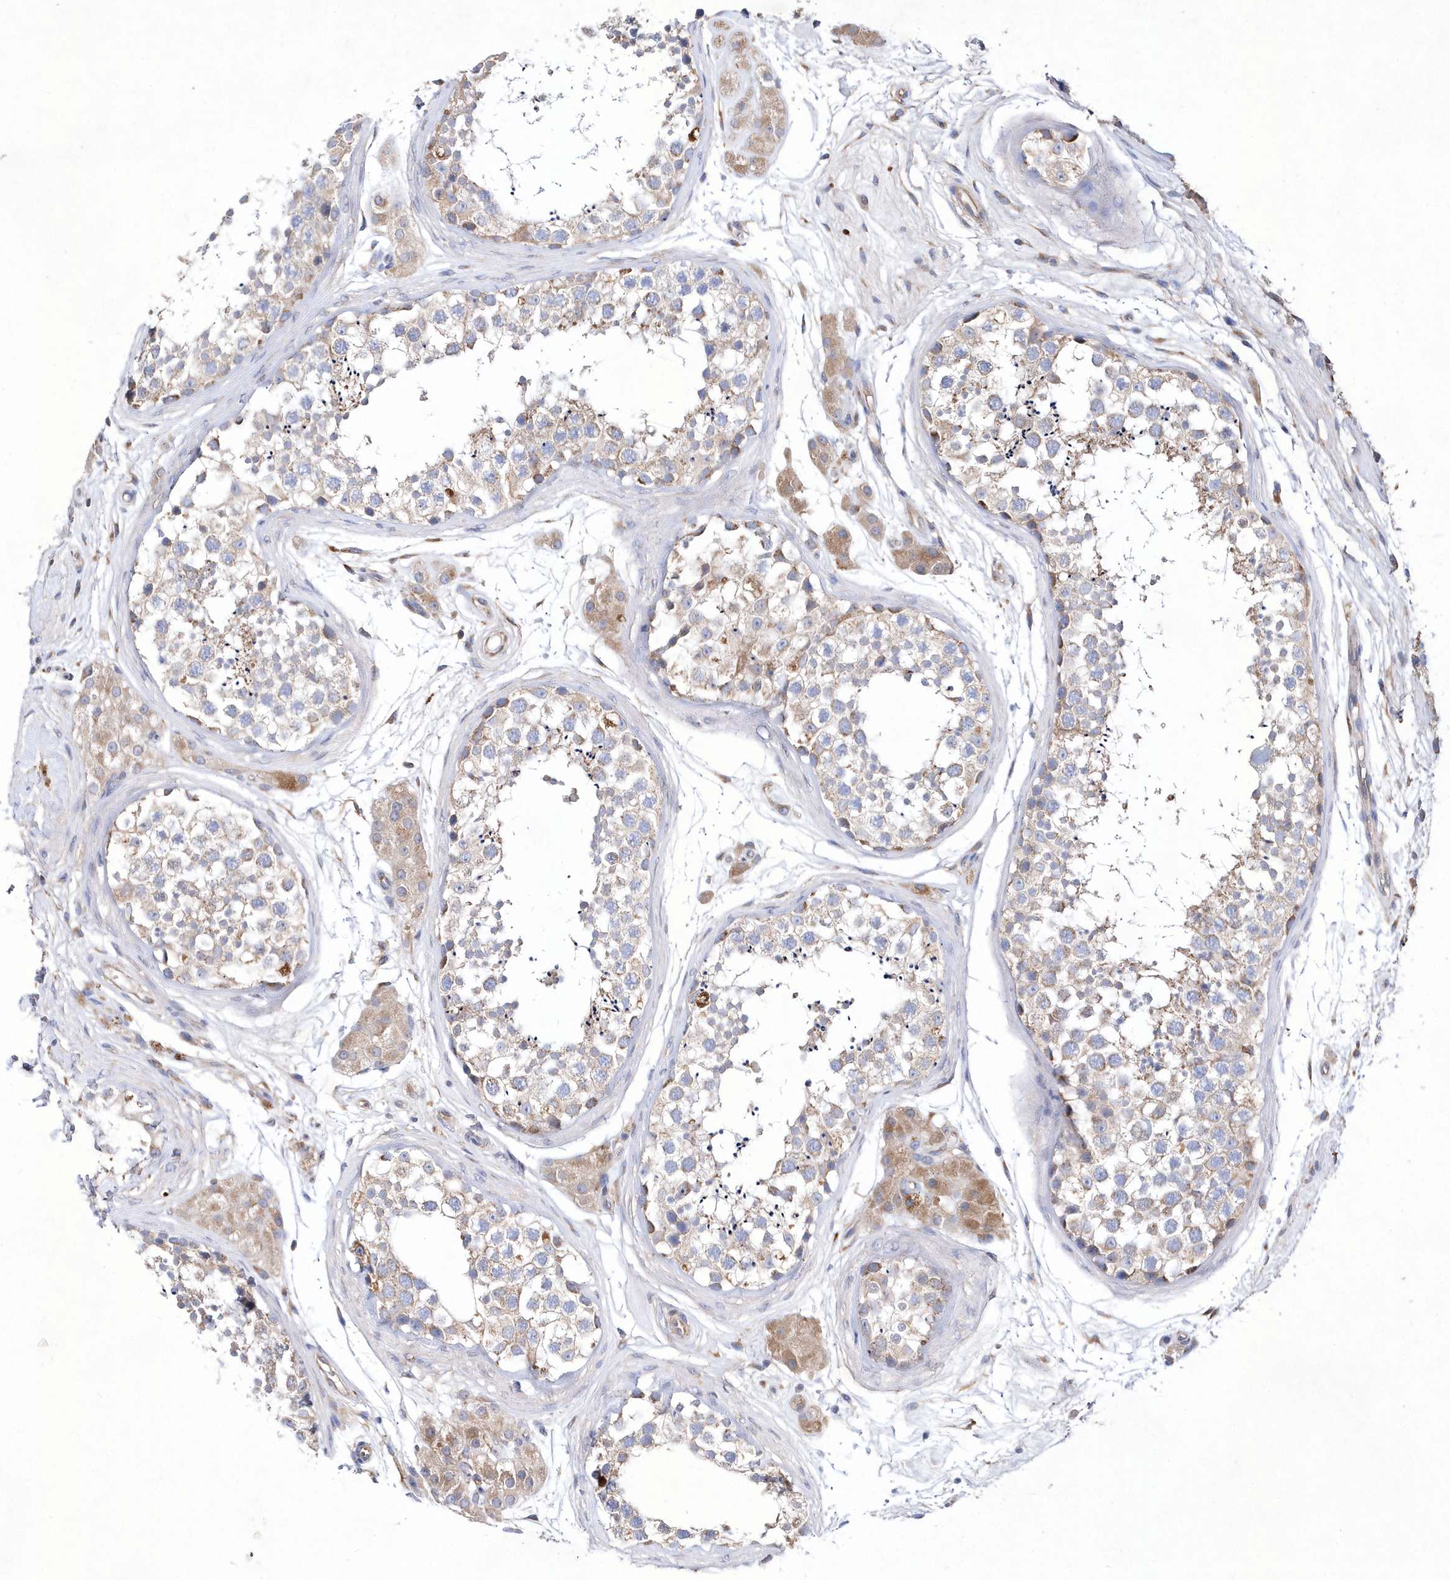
{"staining": {"intensity": "weak", "quantity": "25%-75%", "location": "cytoplasmic/membranous"}, "tissue": "testis", "cell_type": "Cells in seminiferous ducts", "image_type": "normal", "snomed": [{"axis": "morphology", "description": "Normal tissue, NOS"}, {"axis": "topography", "description": "Testis"}], "caption": "Testis stained for a protein displays weak cytoplasmic/membranous positivity in cells in seminiferous ducts. (Stains: DAB in brown, nuclei in blue, Microscopy: brightfield microscopy at high magnification).", "gene": "METTL8", "patient": {"sex": "male", "age": 56}}